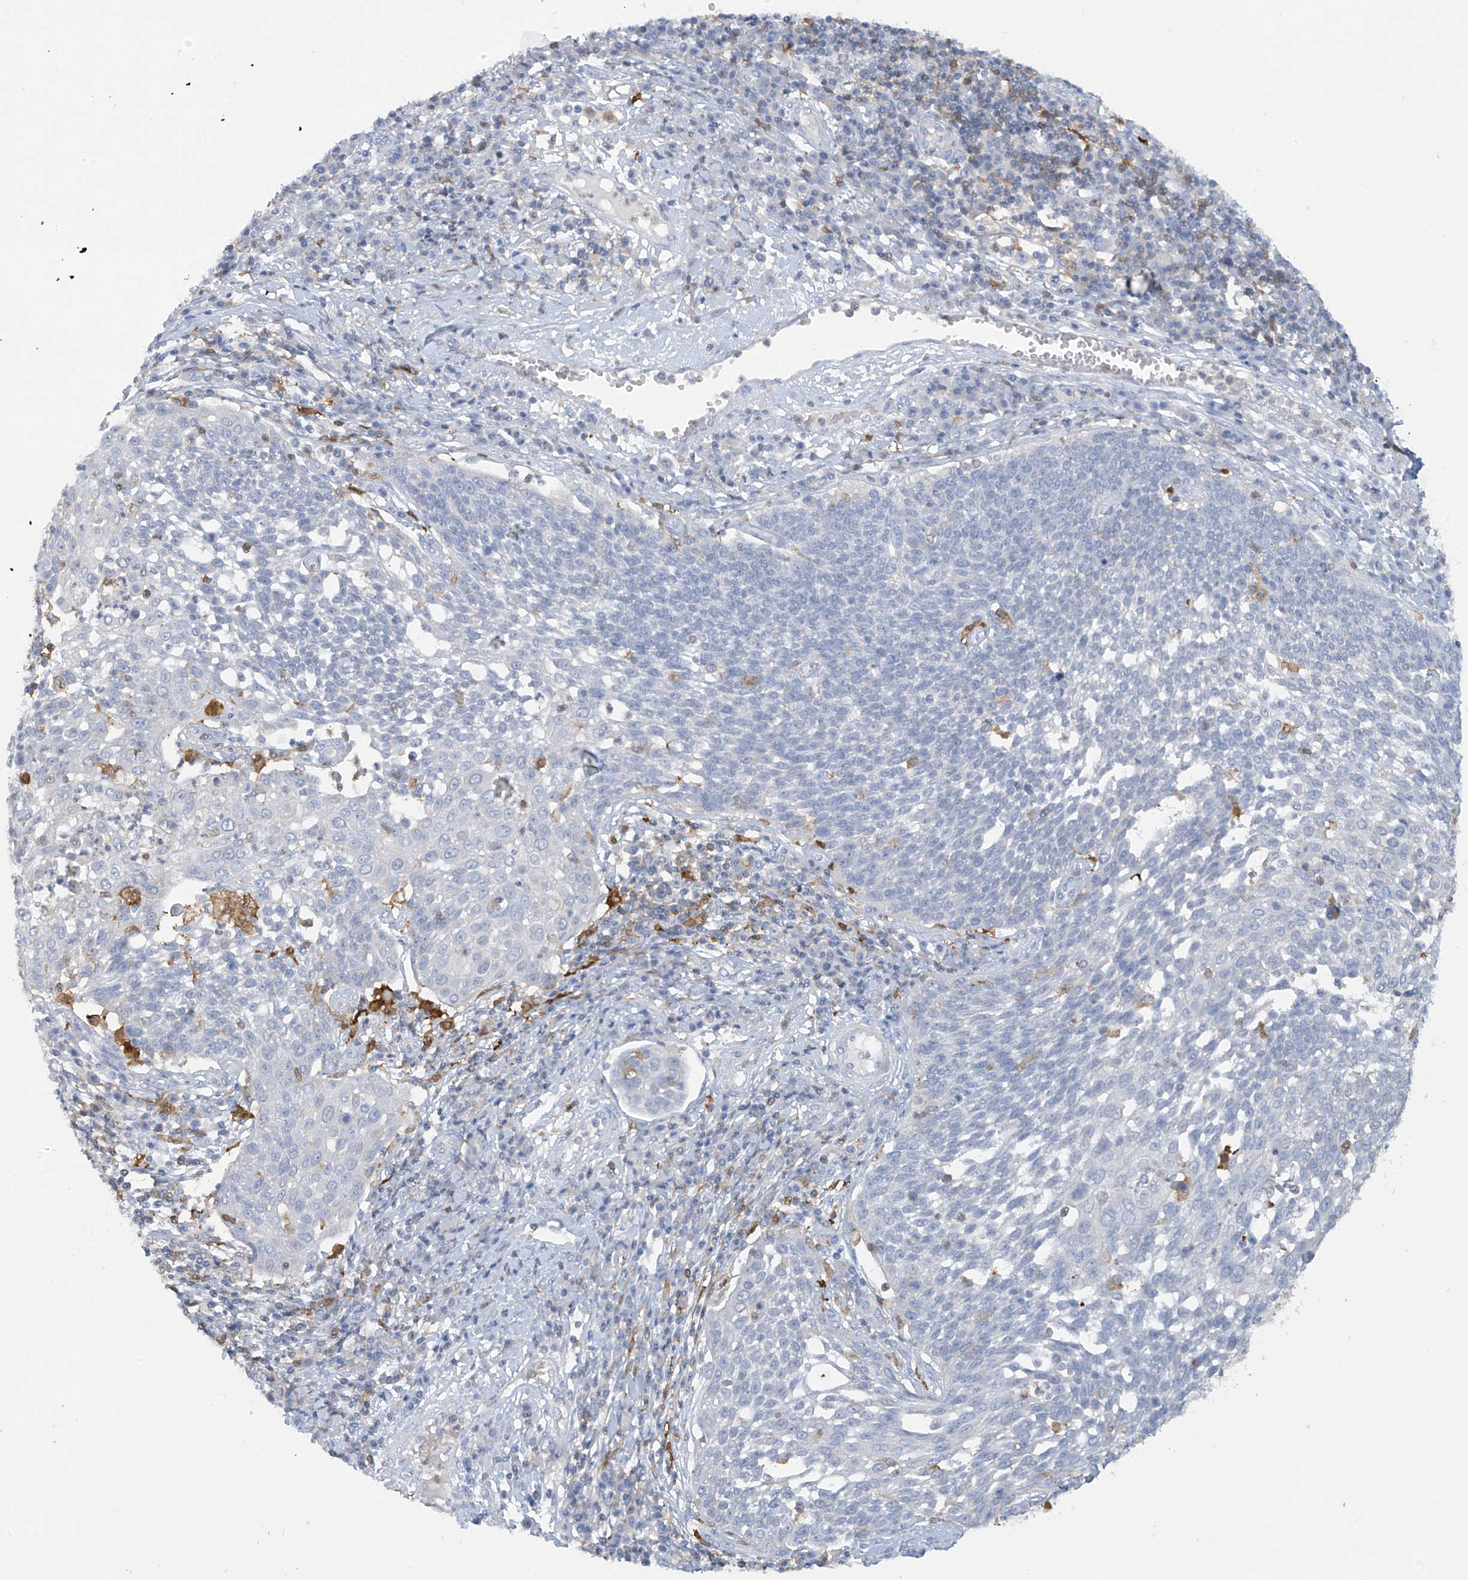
{"staining": {"intensity": "negative", "quantity": "none", "location": "none"}, "tissue": "cervical cancer", "cell_type": "Tumor cells", "image_type": "cancer", "snomed": [{"axis": "morphology", "description": "Squamous cell carcinoma, NOS"}, {"axis": "topography", "description": "Cervix"}], "caption": "Tumor cells are negative for protein expression in human squamous cell carcinoma (cervical). Nuclei are stained in blue.", "gene": "TRMT2B", "patient": {"sex": "female", "age": 34}}